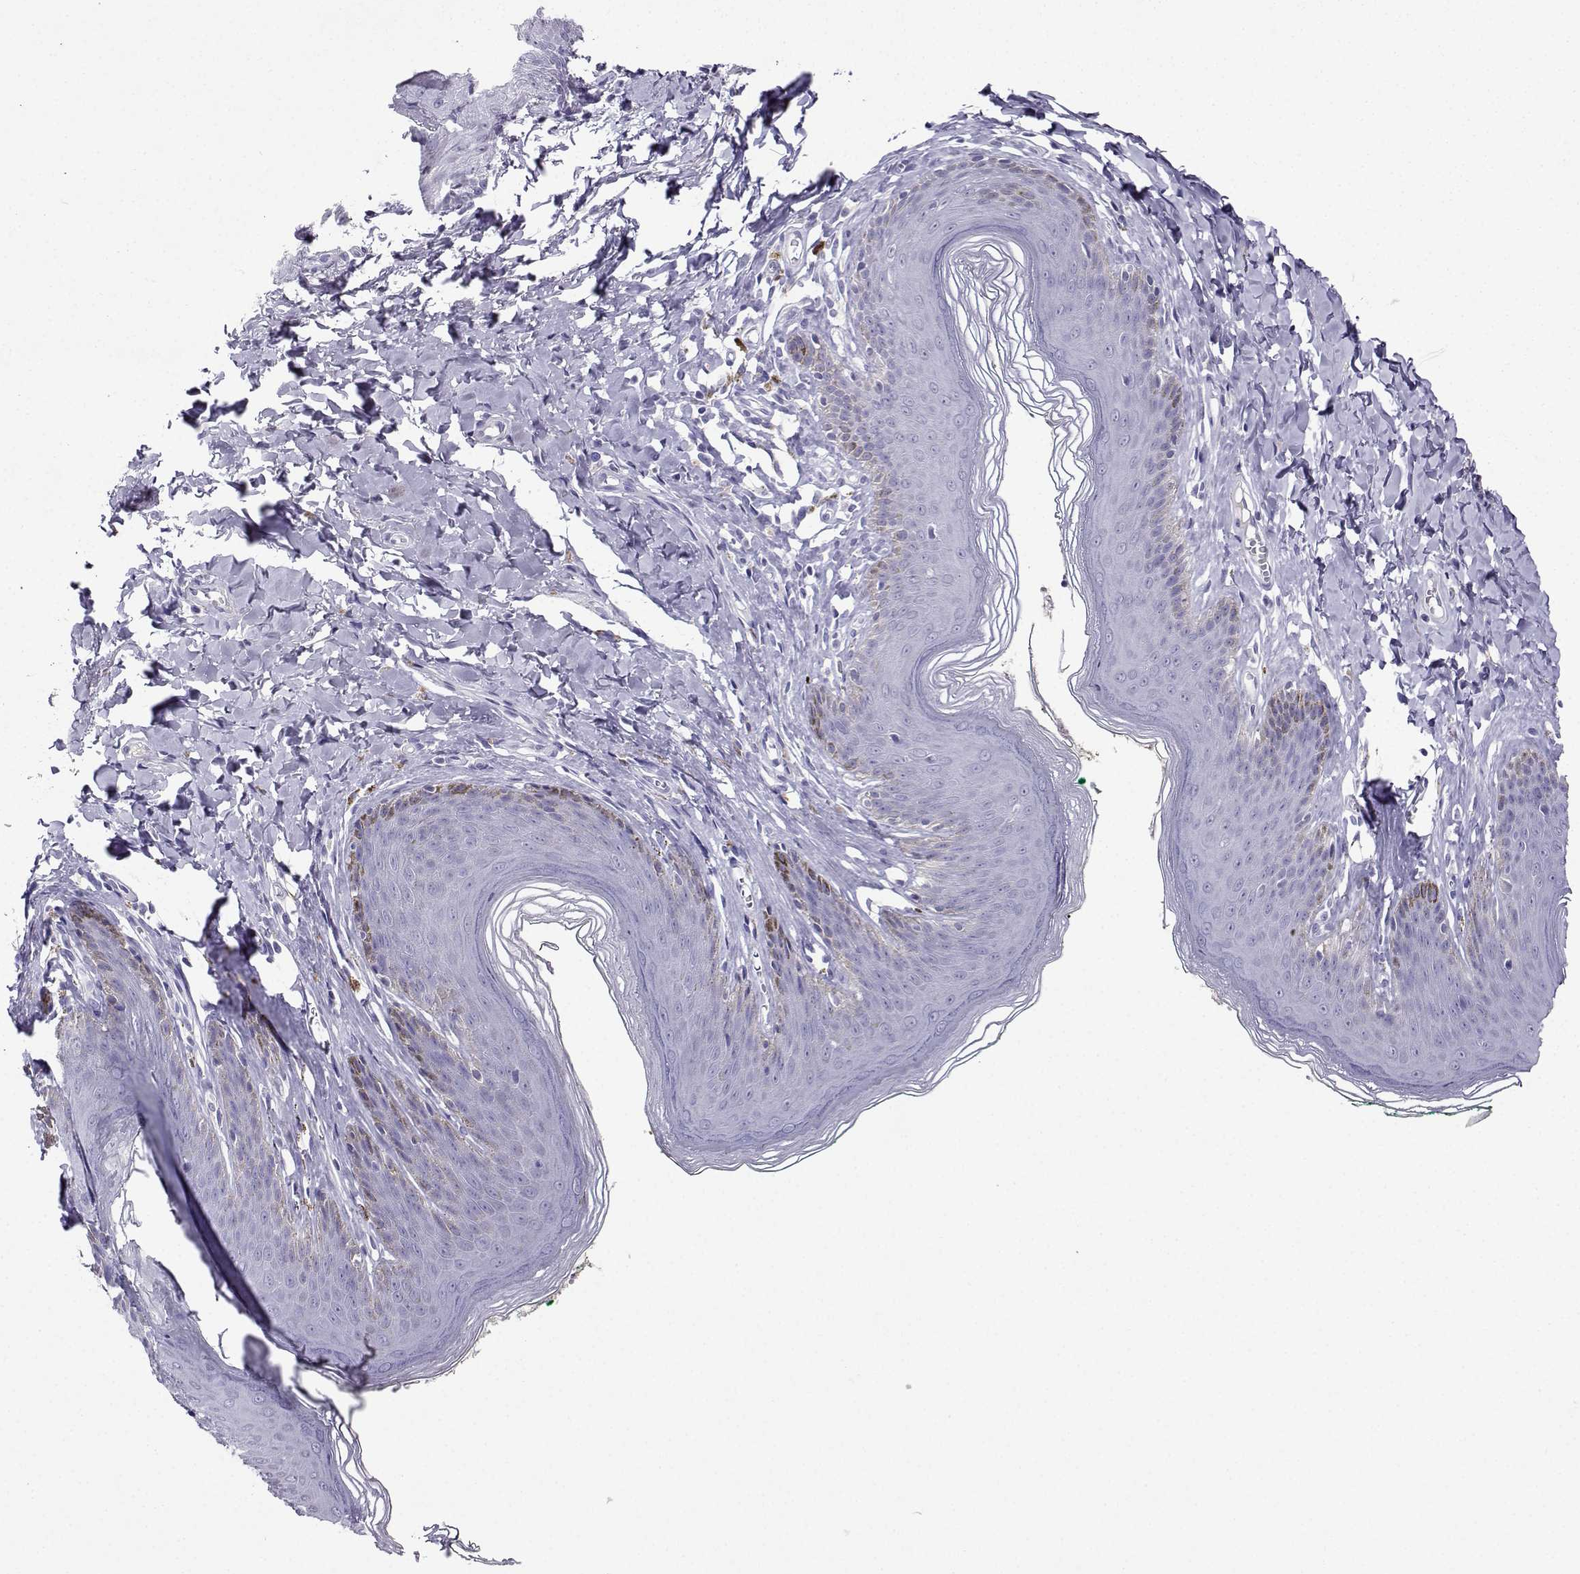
{"staining": {"intensity": "negative", "quantity": "none", "location": "none"}, "tissue": "skin", "cell_type": "Epidermal cells", "image_type": "normal", "snomed": [{"axis": "morphology", "description": "Normal tissue, NOS"}, {"axis": "topography", "description": "Vulva"}, {"axis": "topography", "description": "Peripheral nerve tissue"}], "caption": "This image is of benign skin stained with IHC to label a protein in brown with the nuclei are counter-stained blue. There is no positivity in epidermal cells. The staining is performed using DAB brown chromogen with nuclei counter-stained in using hematoxylin.", "gene": "GRIK4", "patient": {"sex": "female", "age": 66}}